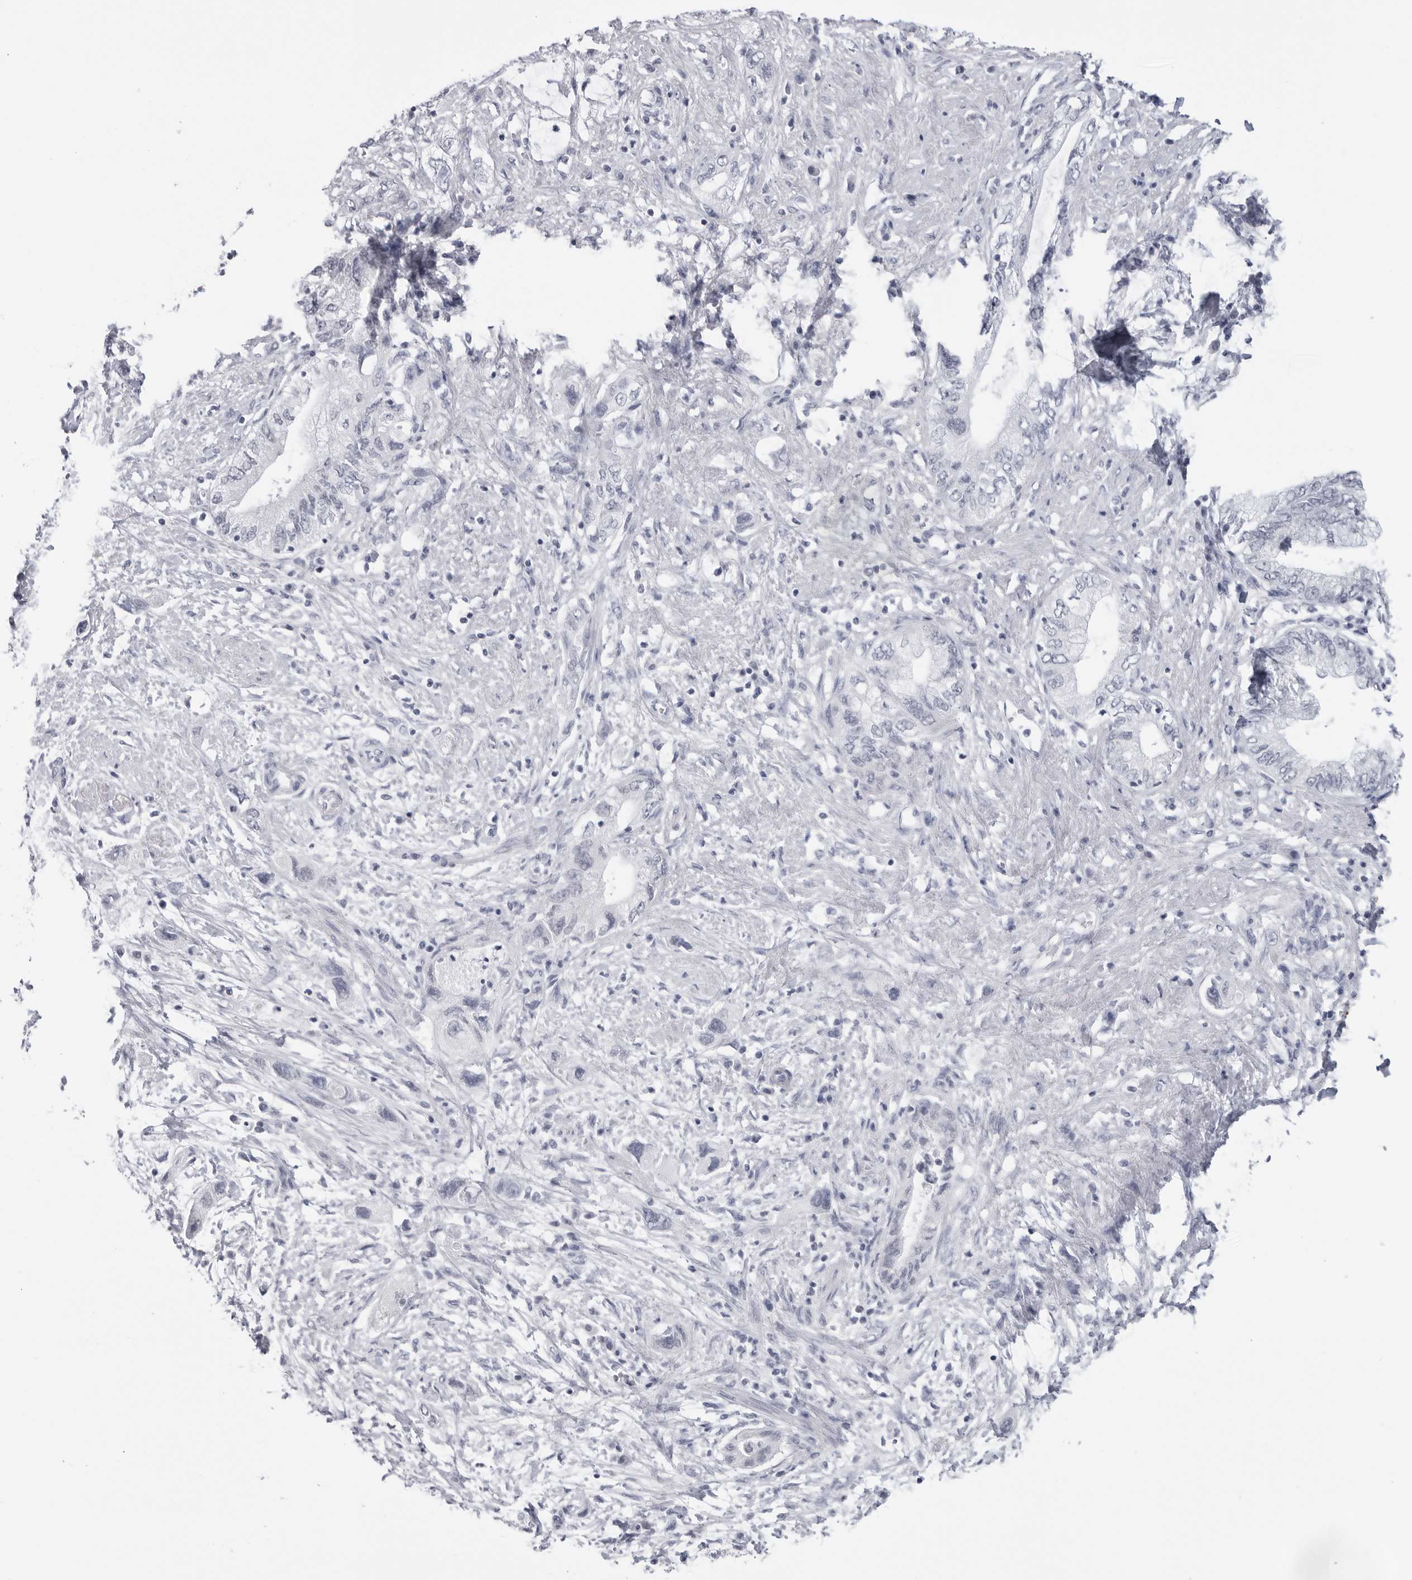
{"staining": {"intensity": "negative", "quantity": "none", "location": "none"}, "tissue": "pancreatic cancer", "cell_type": "Tumor cells", "image_type": "cancer", "snomed": [{"axis": "morphology", "description": "Adenocarcinoma, NOS"}, {"axis": "topography", "description": "Pancreas"}], "caption": "The IHC image has no significant staining in tumor cells of pancreatic cancer (adenocarcinoma) tissue. (Stains: DAB immunohistochemistry (IHC) with hematoxylin counter stain, Microscopy: brightfield microscopy at high magnification).", "gene": "PGA3", "patient": {"sex": "female", "age": 73}}